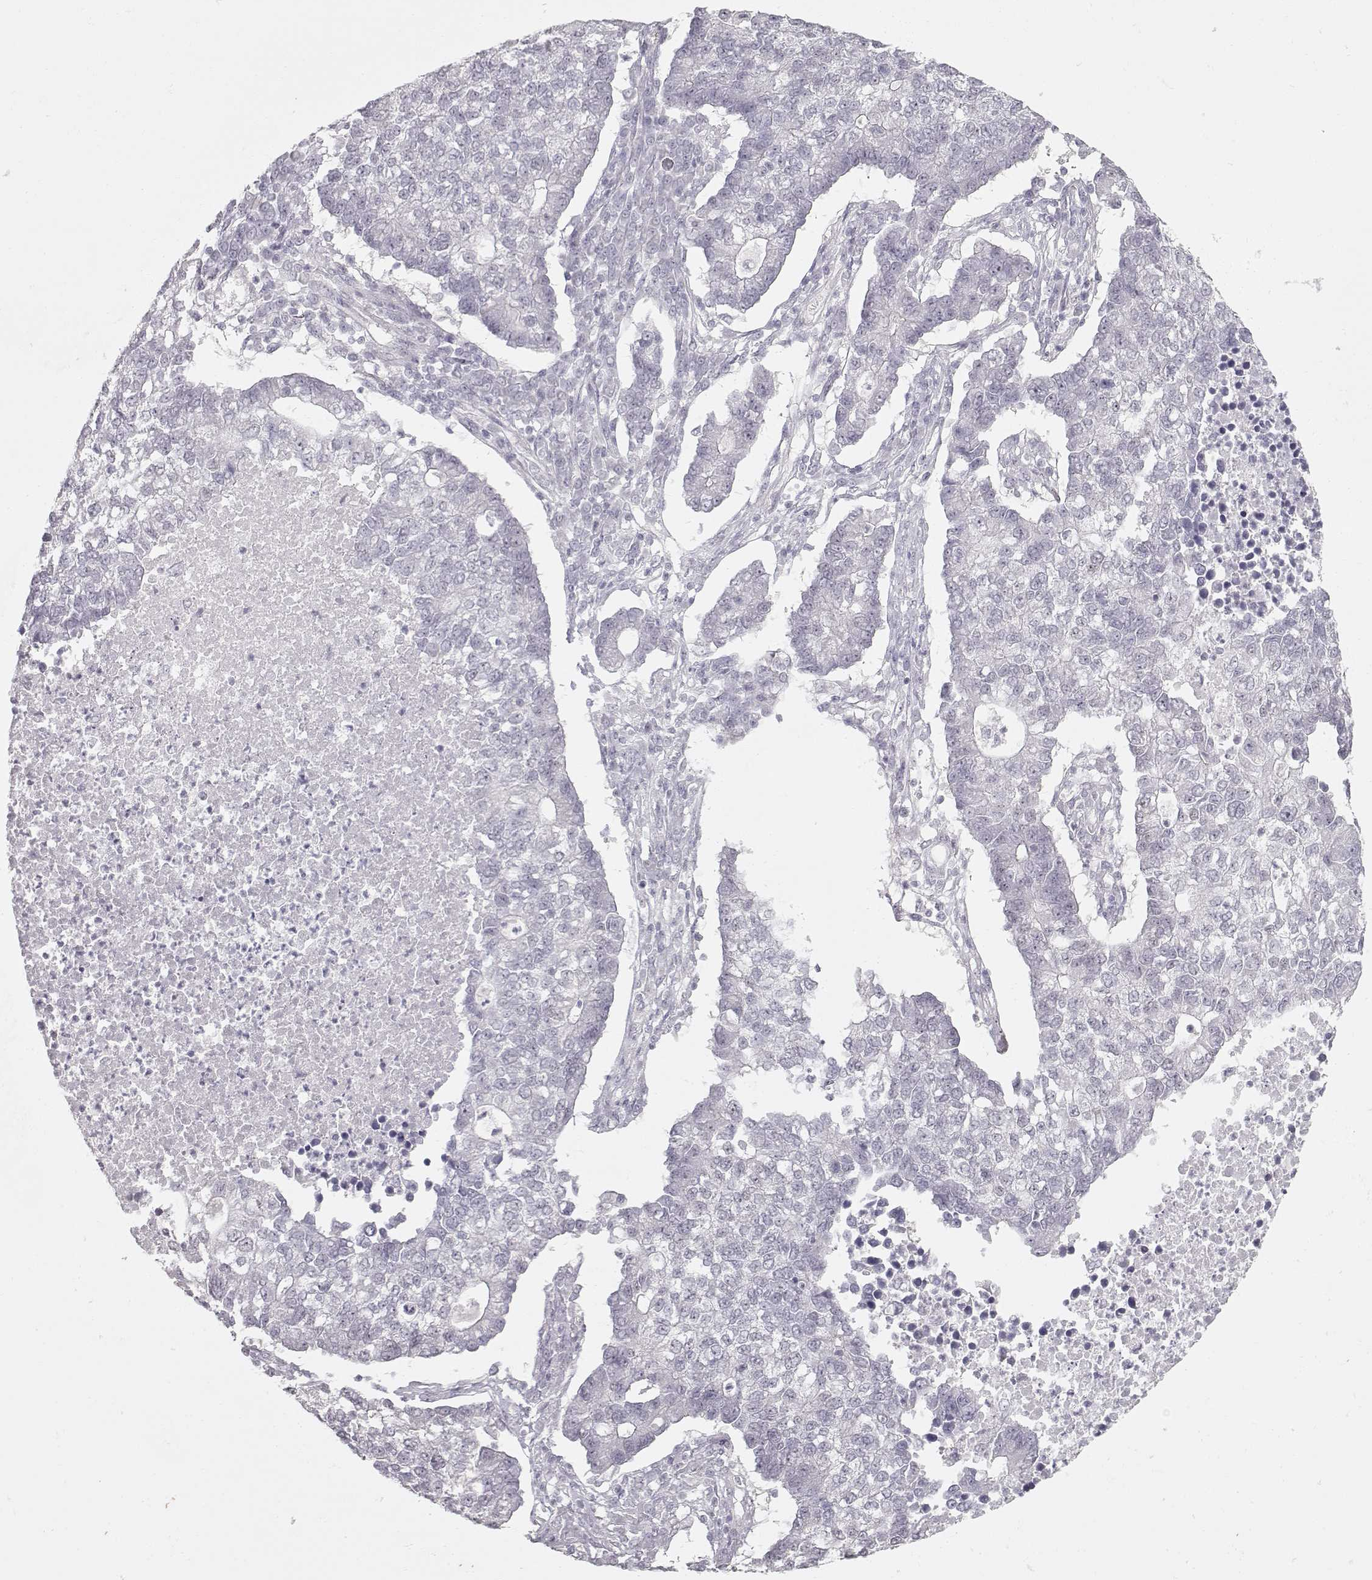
{"staining": {"intensity": "negative", "quantity": "none", "location": "none"}, "tissue": "lung cancer", "cell_type": "Tumor cells", "image_type": "cancer", "snomed": [{"axis": "morphology", "description": "Adenocarcinoma, NOS"}, {"axis": "topography", "description": "Lung"}], "caption": "DAB immunohistochemical staining of human lung adenocarcinoma reveals no significant positivity in tumor cells.", "gene": "FAM205A", "patient": {"sex": "male", "age": 57}}